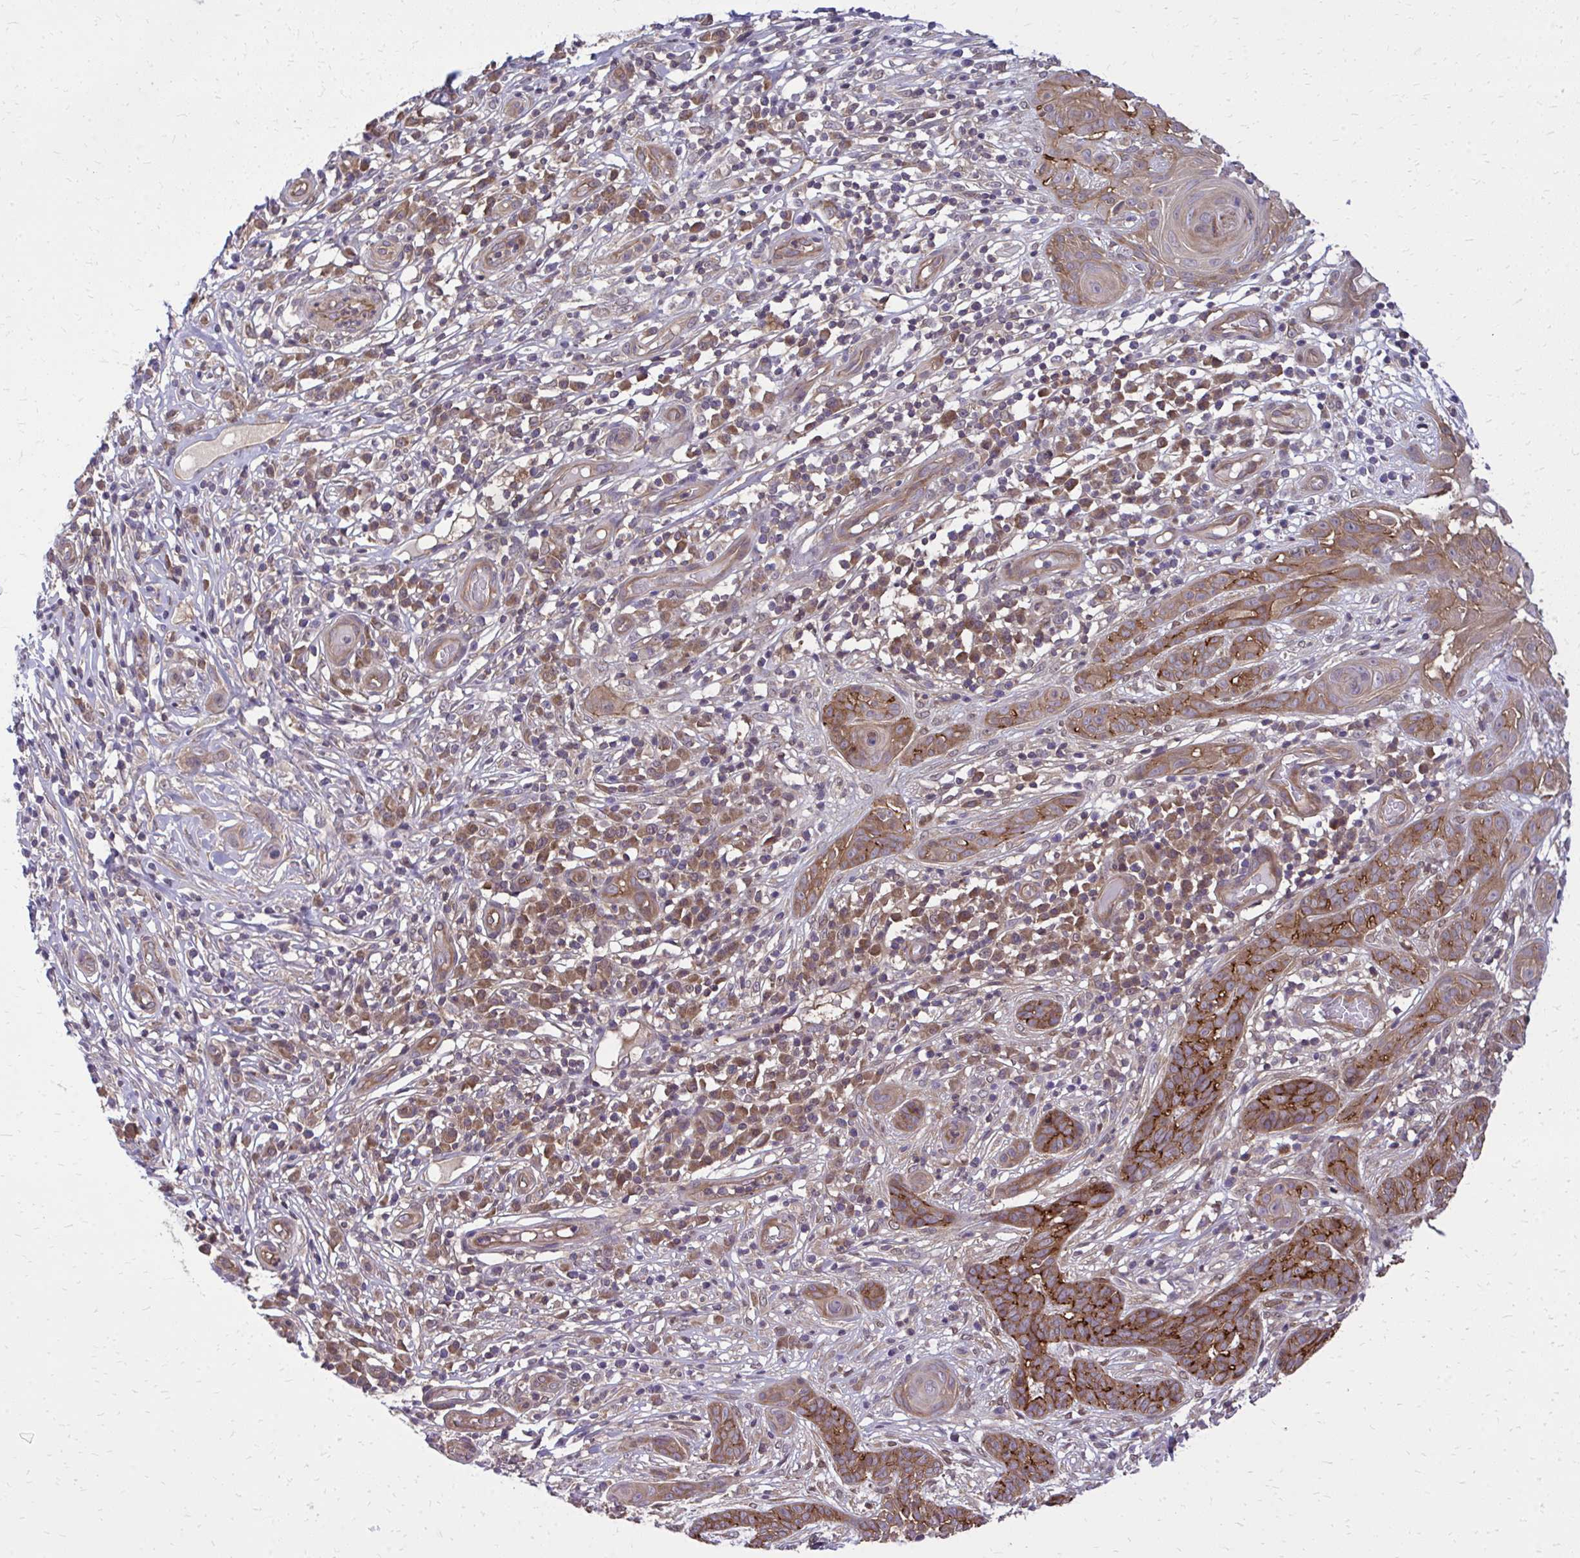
{"staining": {"intensity": "strong", "quantity": ">75%", "location": "cytoplasmic/membranous"}, "tissue": "skin cancer", "cell_type": "Tumor cells", "image_type": "cancer", "snomed": [{"axis": "morphology", "description": "Basal cell carcinoma"}, {"axis": "topography", "description": "Skin"}, {"axis": "topography", "description": "Skin, foot"}], "caption": "Immunohistochemical staining of skin basal cell carcinoma shows strong cytoplasmic/membranous protein expression in approximately >75% of tumor cells.", "gene": "PPP5C", "patient": {"sex": "female", "age": 86}}